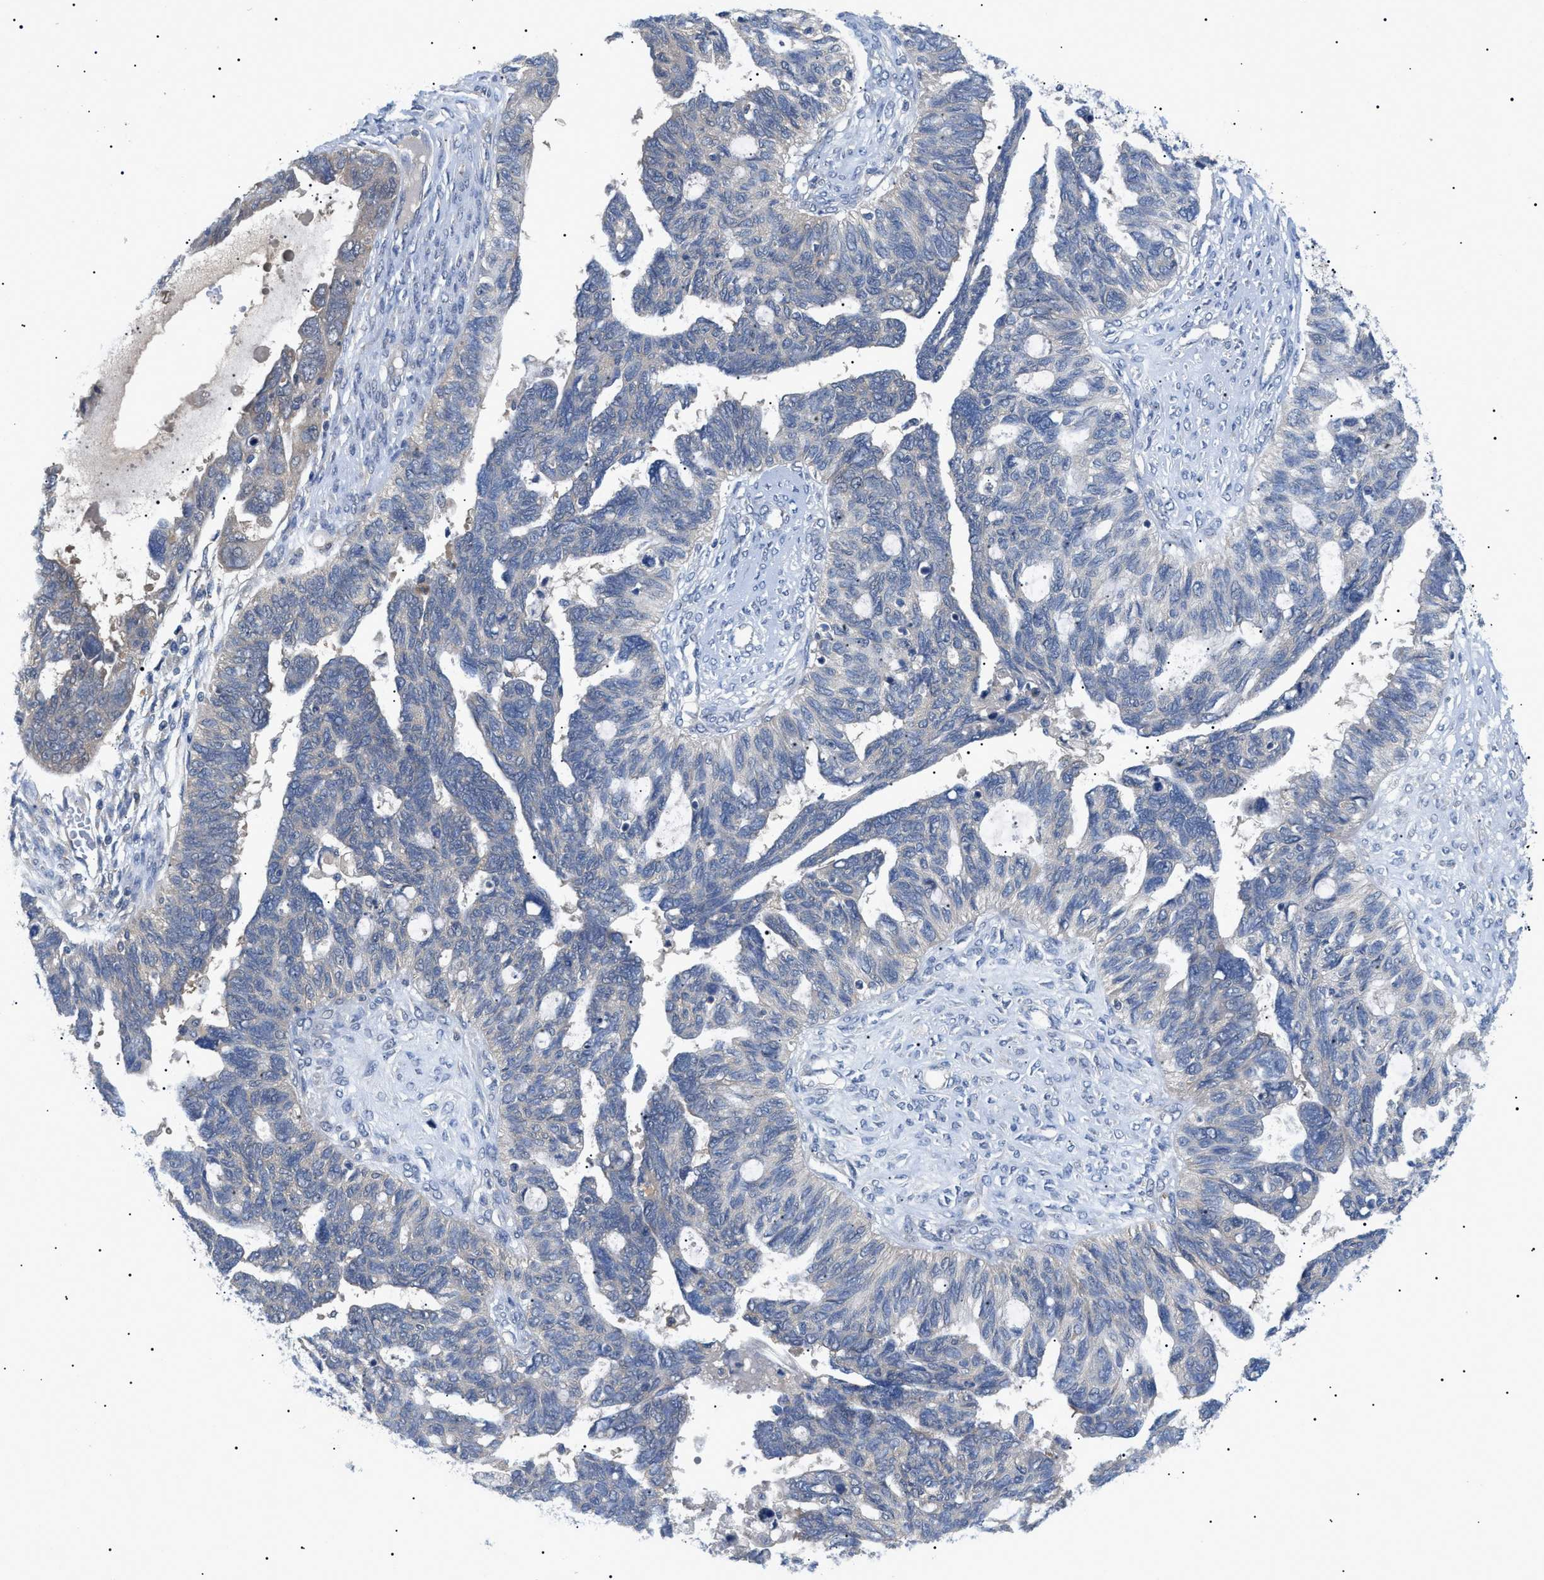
{"staining": {"intensity": "negative", "quantity": "none", "location": "none"}, "tissue": "ovarian cancer", "cell_type": "Tumor cells", "image_type": "cancer", "snomed": [{"axis": "morphology", "description": "Cystadenocarcinoma, serous, NOS"}, {"axis": "topography", "description": "Ovary"}], "caption": "Immunohistochemistry (IHC) photomicrograph of neoplastic tissue: ovarian cancer (serous cystadenocarcinoma) stained with DAB exhibits no significant protein expression in tumor cells. (Immunohistochemistry, brightfield microscopy, high magnification).", "gene": "RIPK1", "patient": {"sex": "female", "age": 79}}